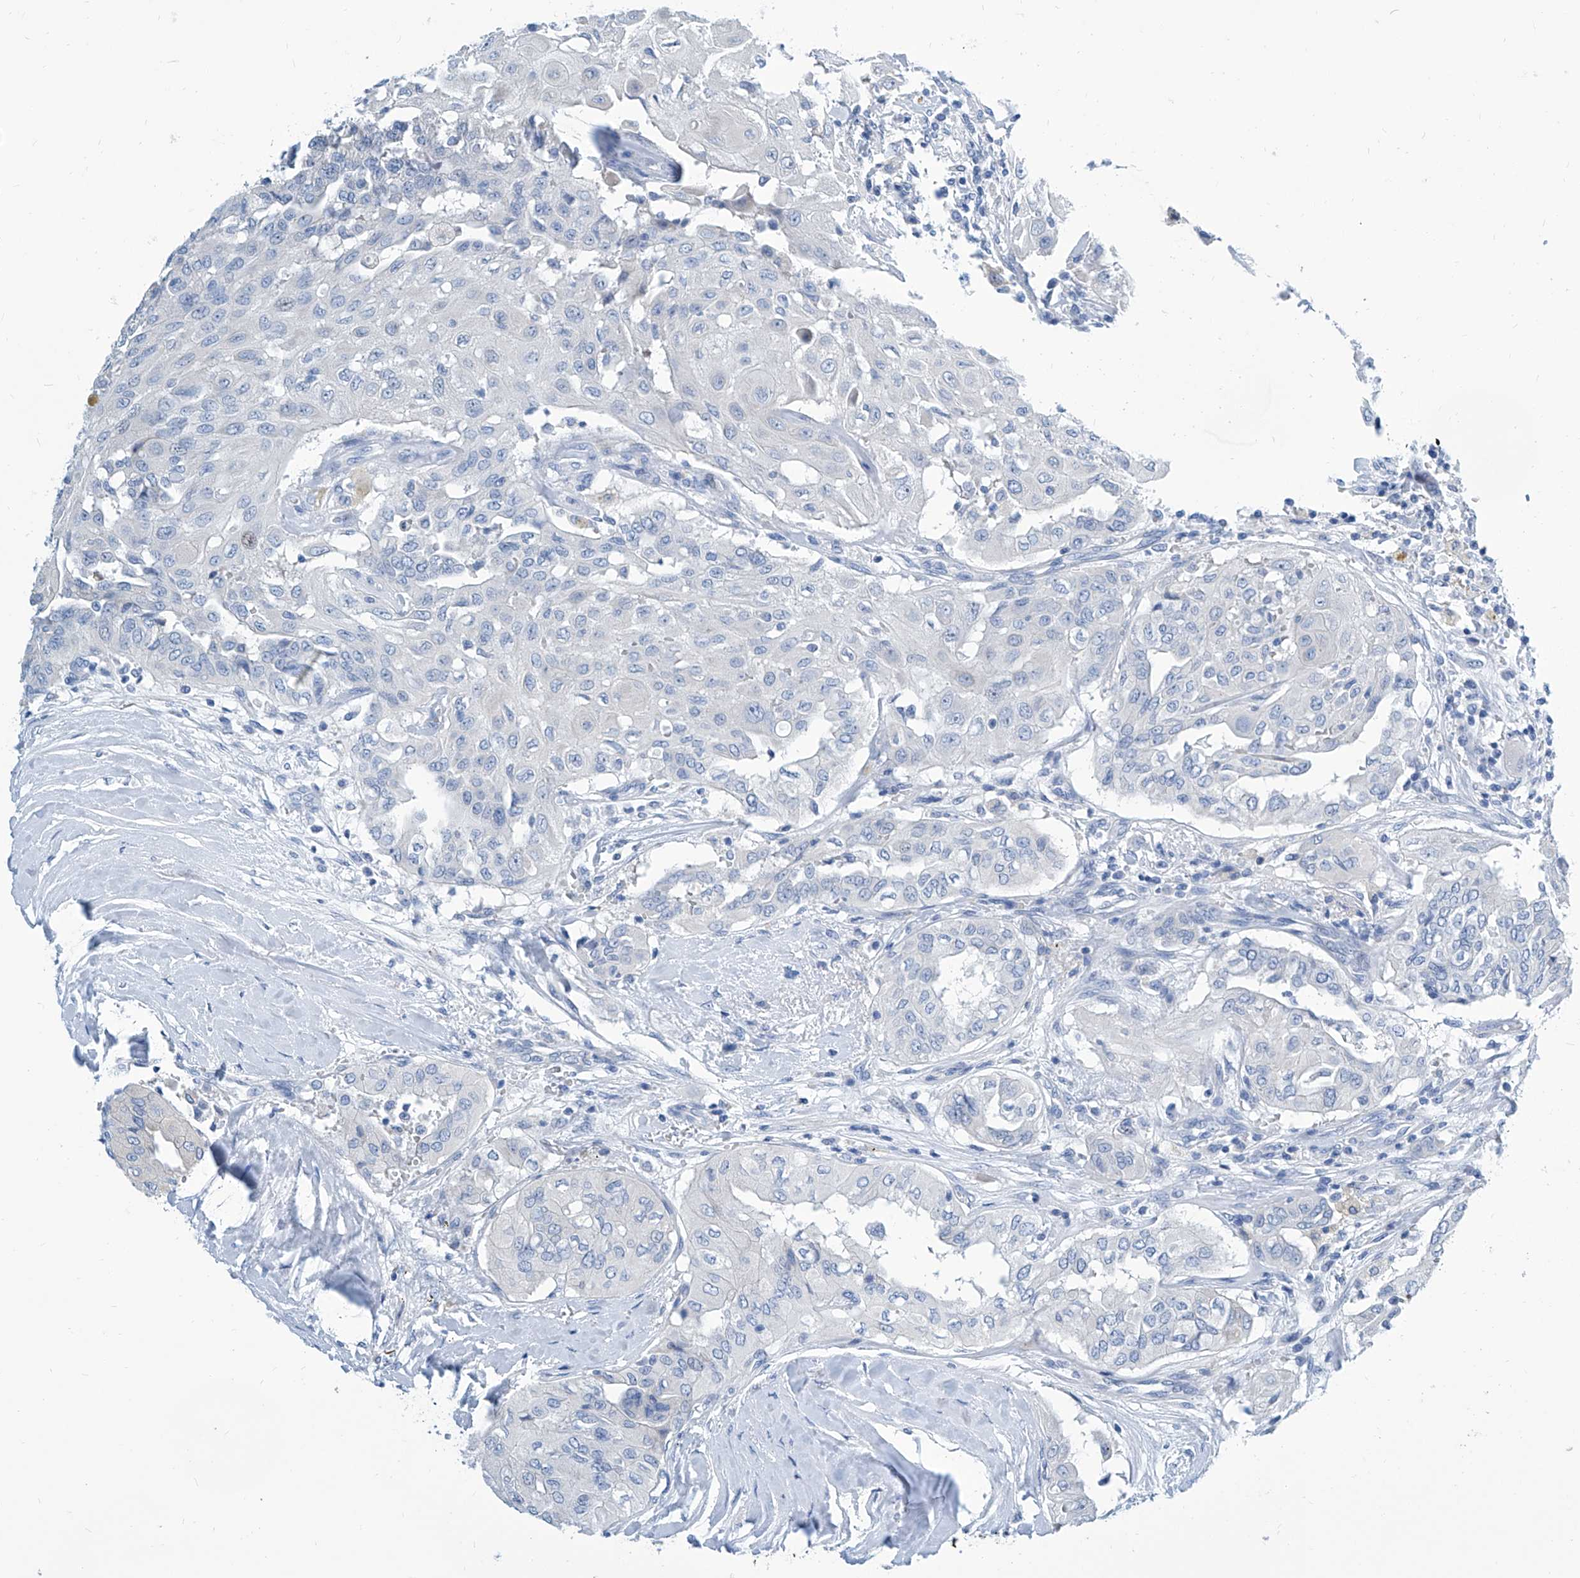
{"staining": {"intensity": "negative", "quantity": "none", "location": "none"}, "tissue": "thyroid cancer", "cell_type": "Tumor cells", "image_type": "cancer", "snomed": [{"axis": "morphology", "description": "Papillary adenocarcinoma, NOS"}, {"axis": "topography", "description": "Thyroid gland"}], "caption": "Immunohistochemistry of thyroid cancer (papillary adenocarcinoma) displays no expression in tumor cells. (DAB (3,3'-diaminobenzidine) IHC with hematoxylin counter stain).", "gene": "ZNF519", "patient": {"sex": "female", "age": 59}}